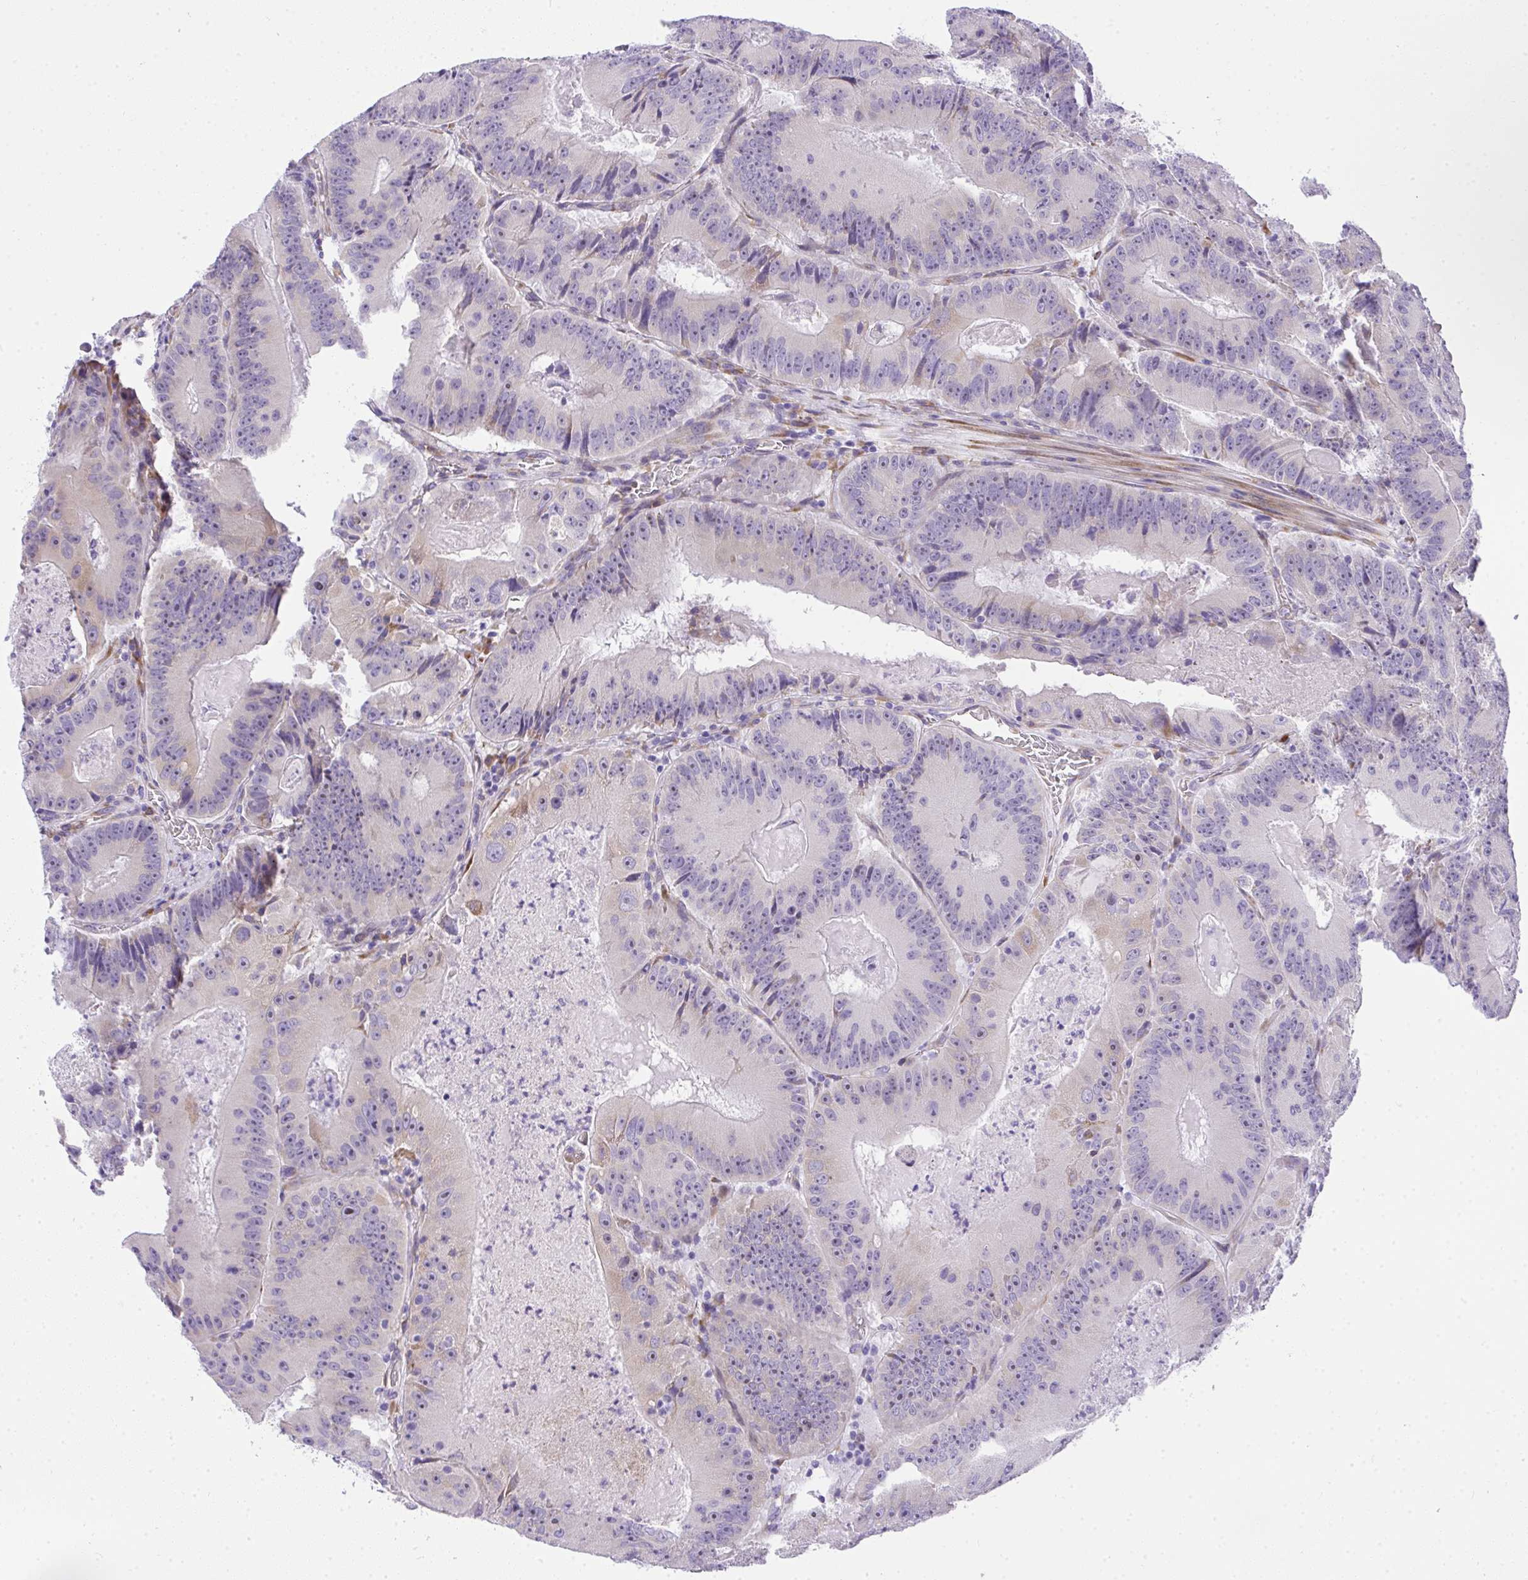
{"staining": {"intensity": "negative", "quantity": "none", "location": "none"}, "tissue": "colorectal cancer", "cell_type": "Tumor cells", "image_type": "cancer", "snomed": [{"axis": "morphology", "description": "Adenocarcinoma, NOS"}, {"axis": "topography", "description": "Colon"}], "caption": "Tumor cells are negative for protein expression in human colorectal cancer.", "gene": "ADRA2C", "patient": {"sex": "female", "age": 86}}